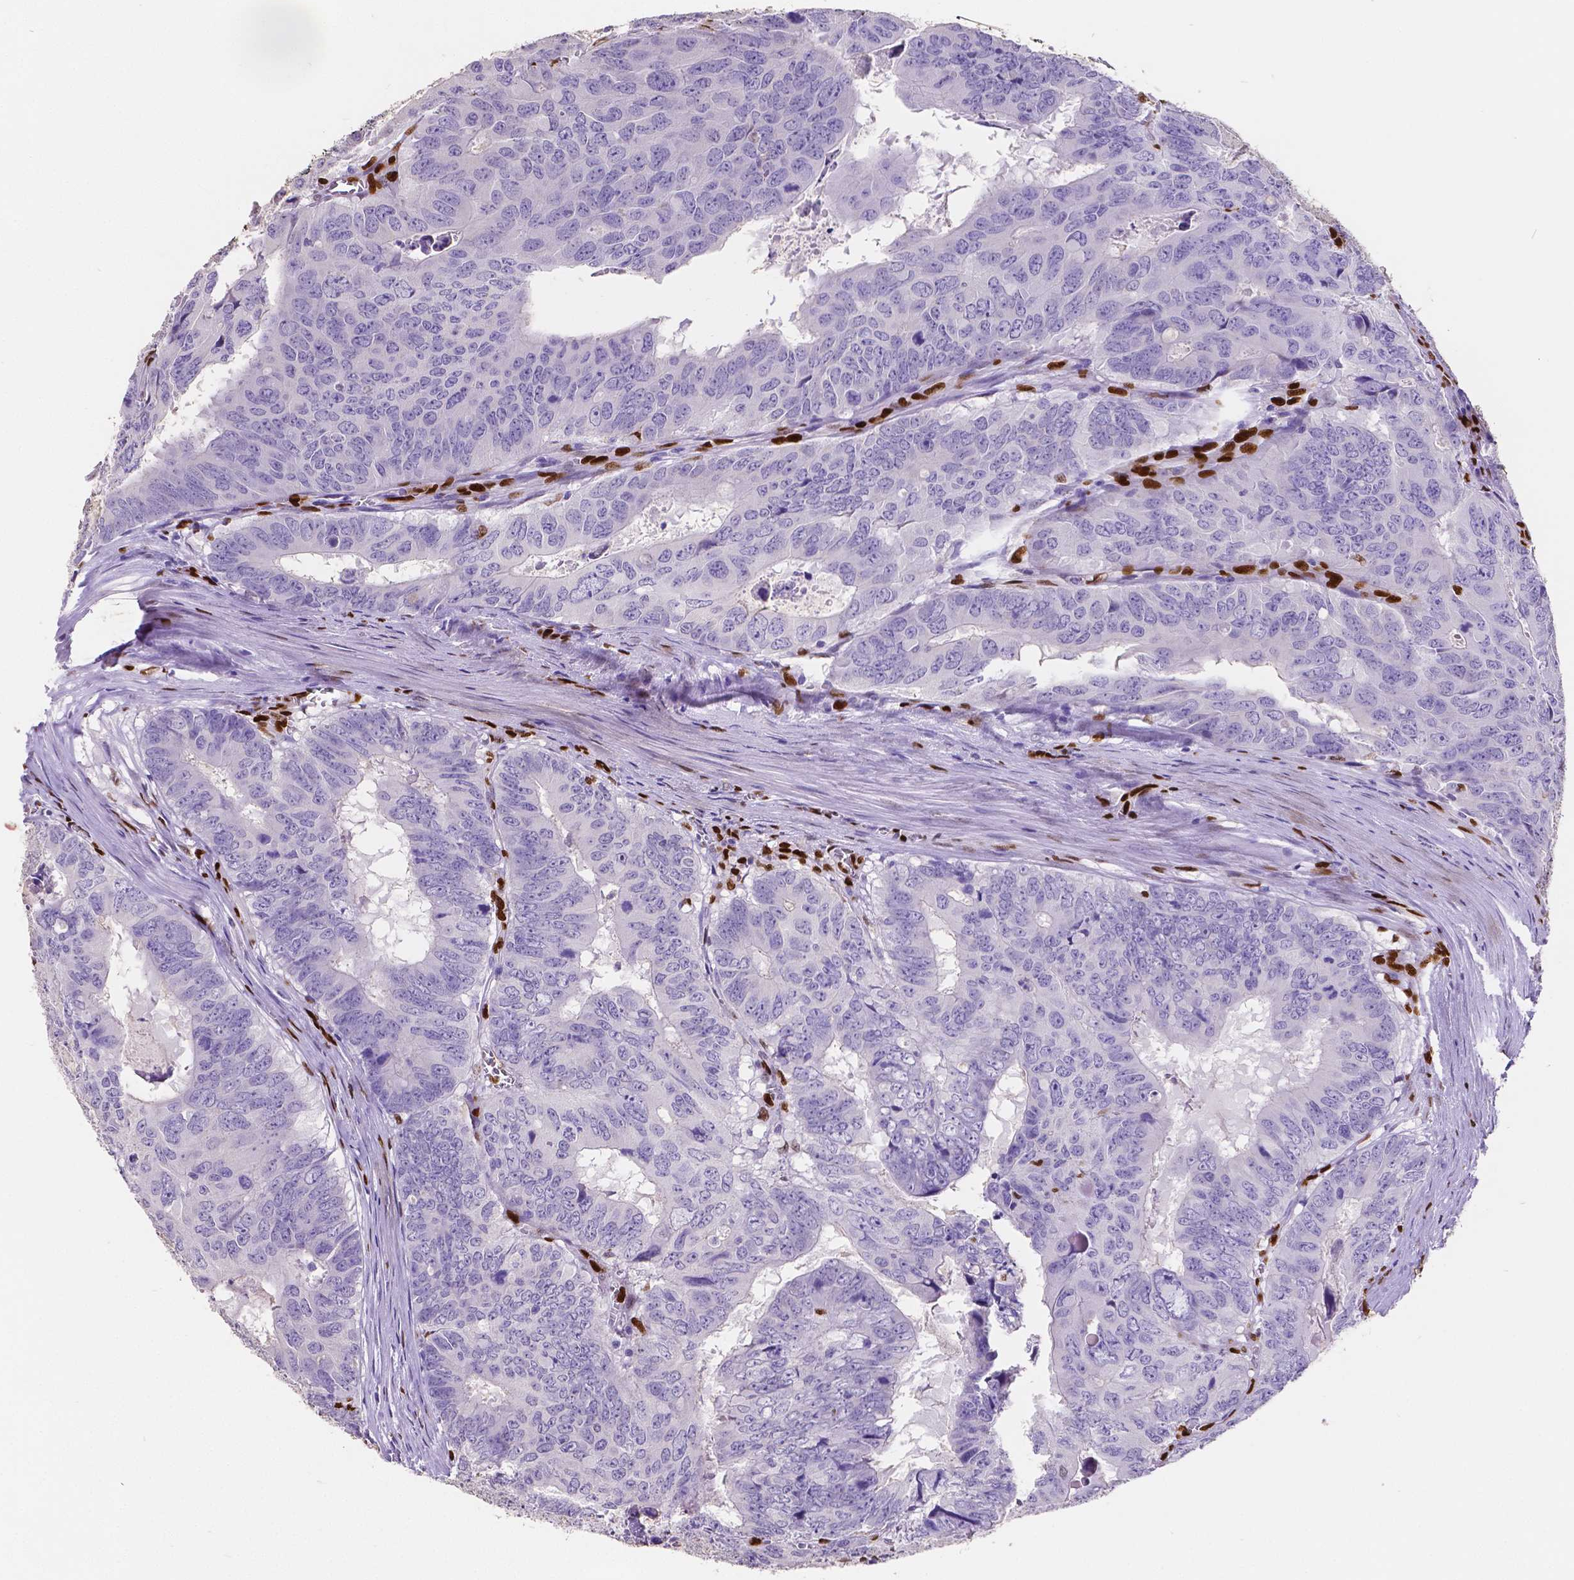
{"staining": {"intensity": "negative", "quantity": "none", "location": "none"}, "tissue": "colorectal cancer", "cell_type": "Tumor cells", "image_type": "cancer", "snomed": [{"axis": "morphology", "description": "Adenocarcinoma, NOS"}, {"axis": "topography", "description": "Colon"}], "caption": "Colorectal cancer (adenocarcinoma) was stained to show a protein in brown. There is no significant expression in tumor cells.", "gene": "MEF2C", "patient": {"sex": "male", "age": 79}}